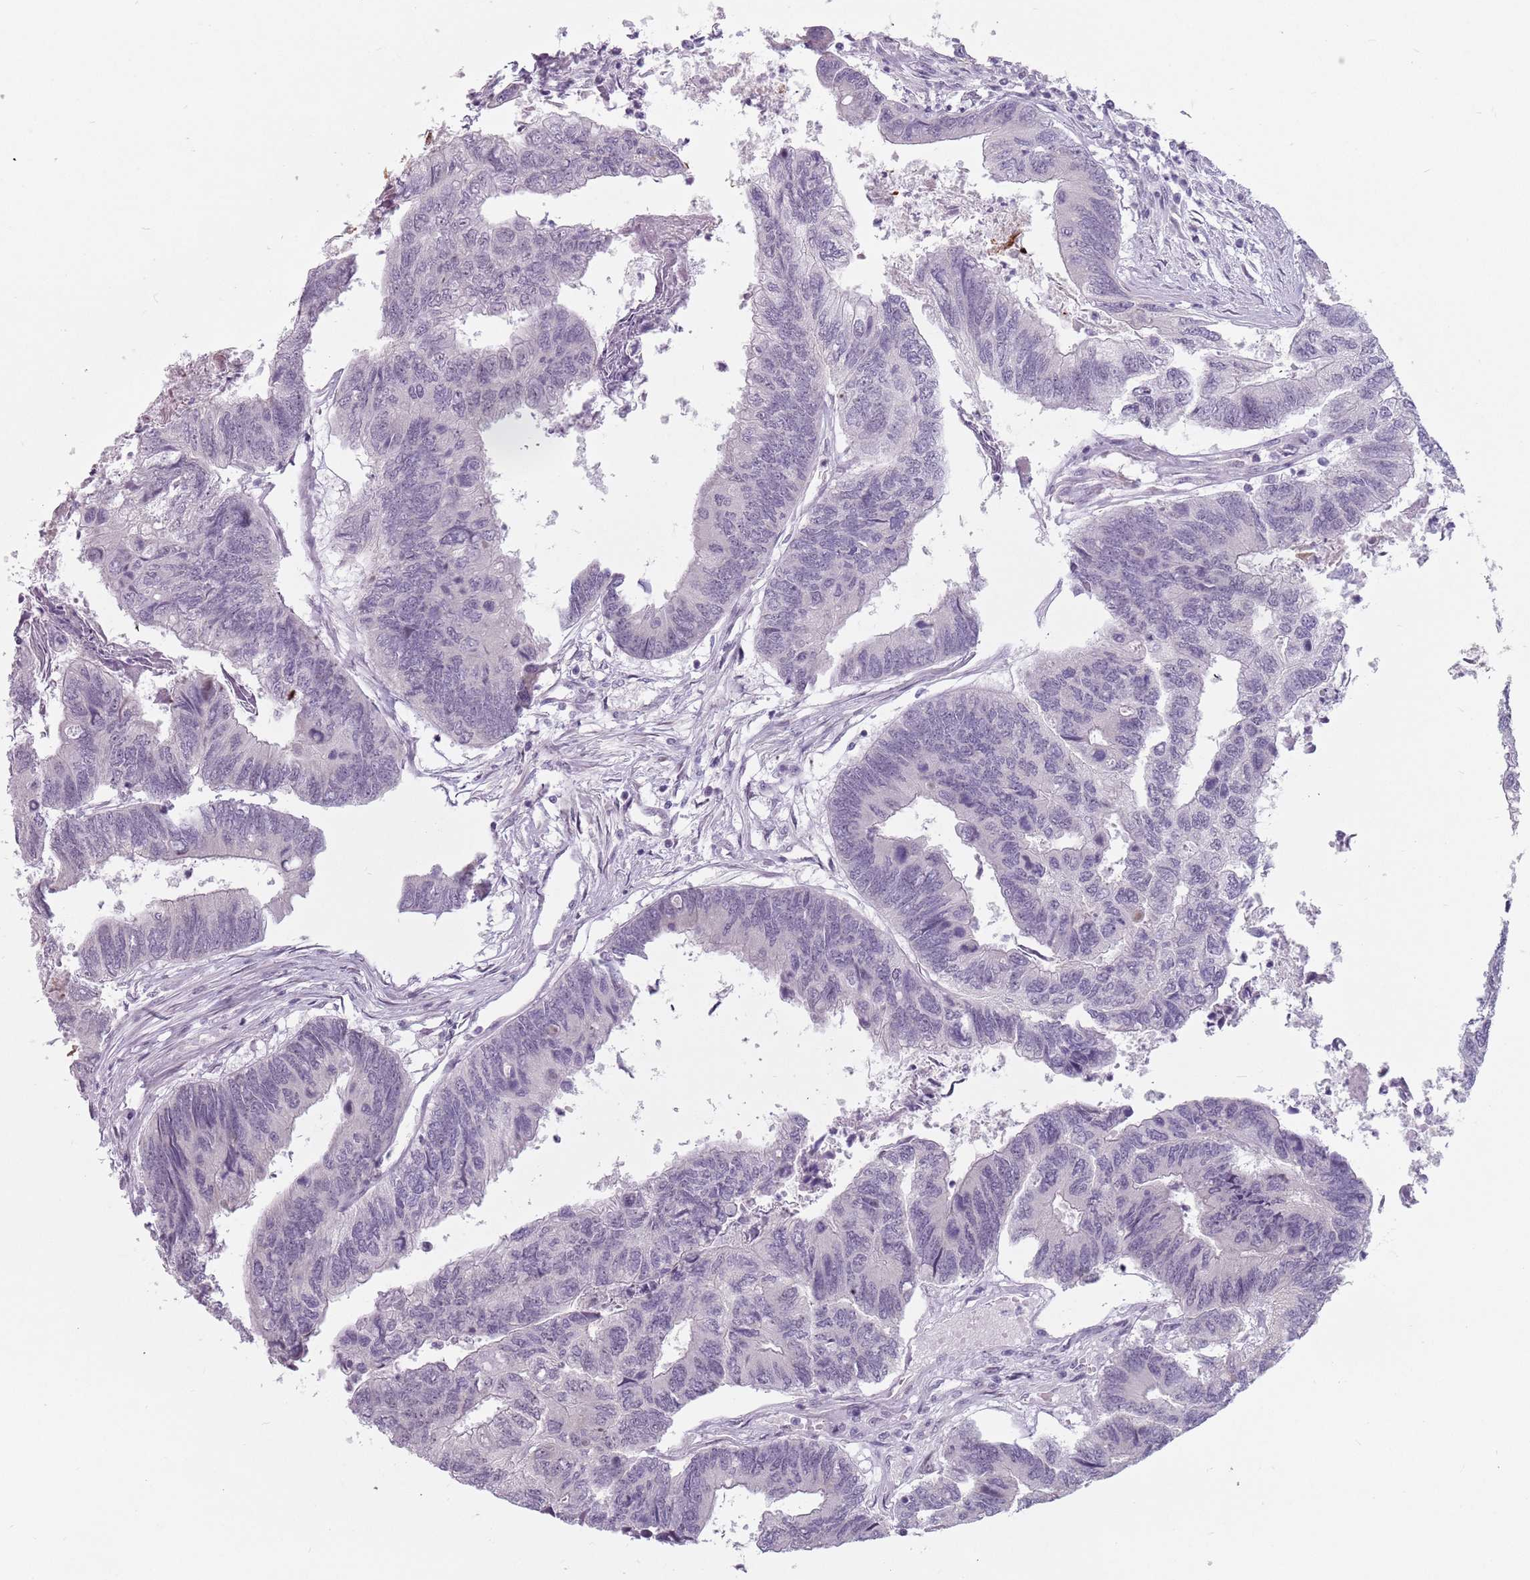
{"staining": {"intensity": "negative", "quantity": "none", "location": "none"}, "tissue": "colorectal cancer", "cell_type": "Tumor cells", "image_type": "cancer", "snomed": [{"axis": "morphology", "description": "Adenocarcinoma, NOS"}, {"axis": "topography", "description": "Colon"}], "caption": "This is an IHC photomicrograph of colorectal adenocarcinoma. There is no expression in tumor cells.", "gene": "PTCHD1", "patient": {"sex": "female", "age": 67}}